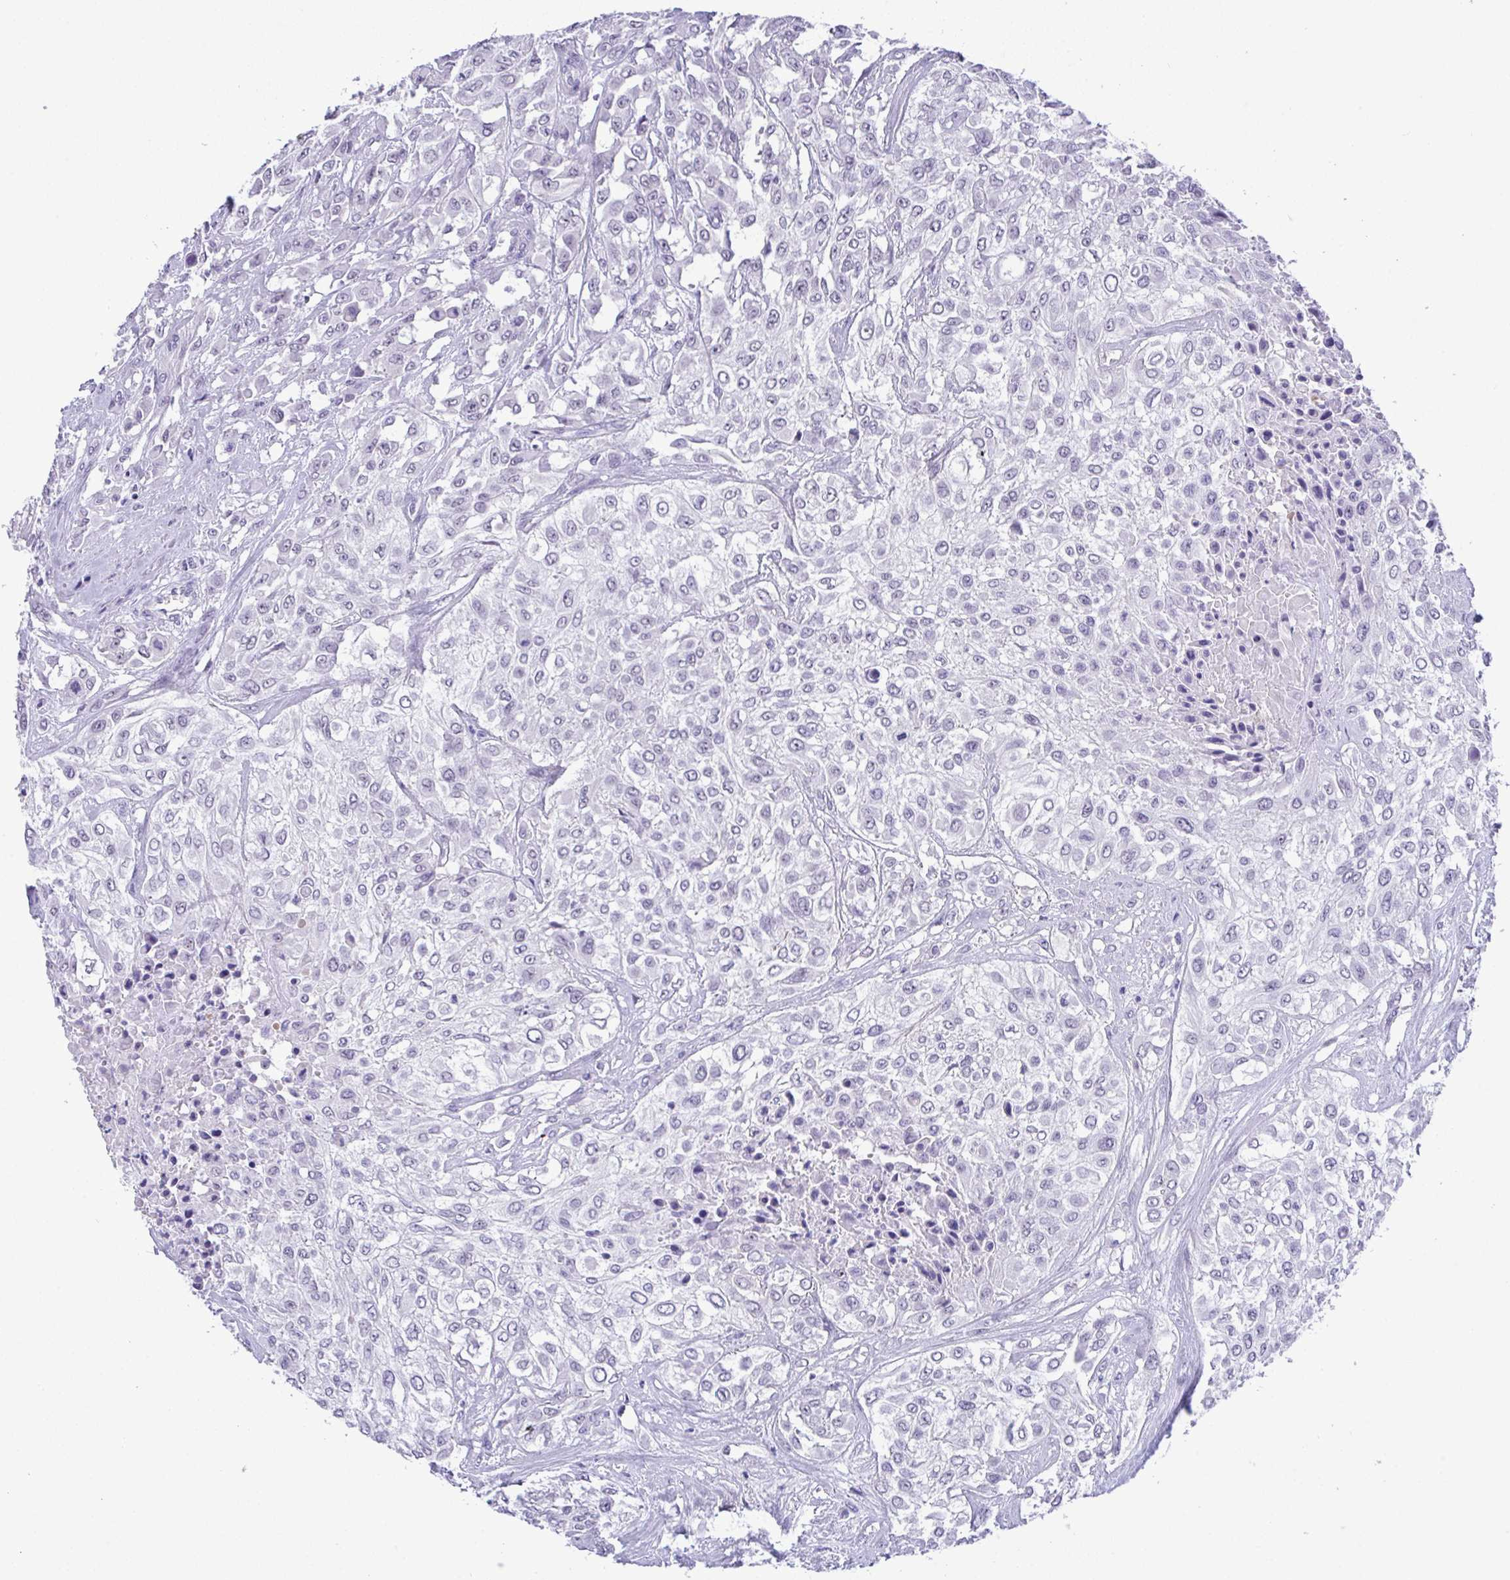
{"staining": {"intensity": "negative", "quantity": "none", "location": "none"}, "tissue": "urothelial cancer", "cell_type": "Tumor cells", "image_type": "cancer", "snomed": [{"axis": "morphology", "description": "Urothelial carcinoma, High grade"}, {"axis": "topography", "description": "Urinary bladder"}], "caption": "Image shows no protein expression in tumor cells of urothelial cancer tissue. (Brightfield microscopy of DAB immunohistochemistry (IHC) at high magnification).", "gene": "YBX2", "patient": {"sex": "male", "age": 57}}